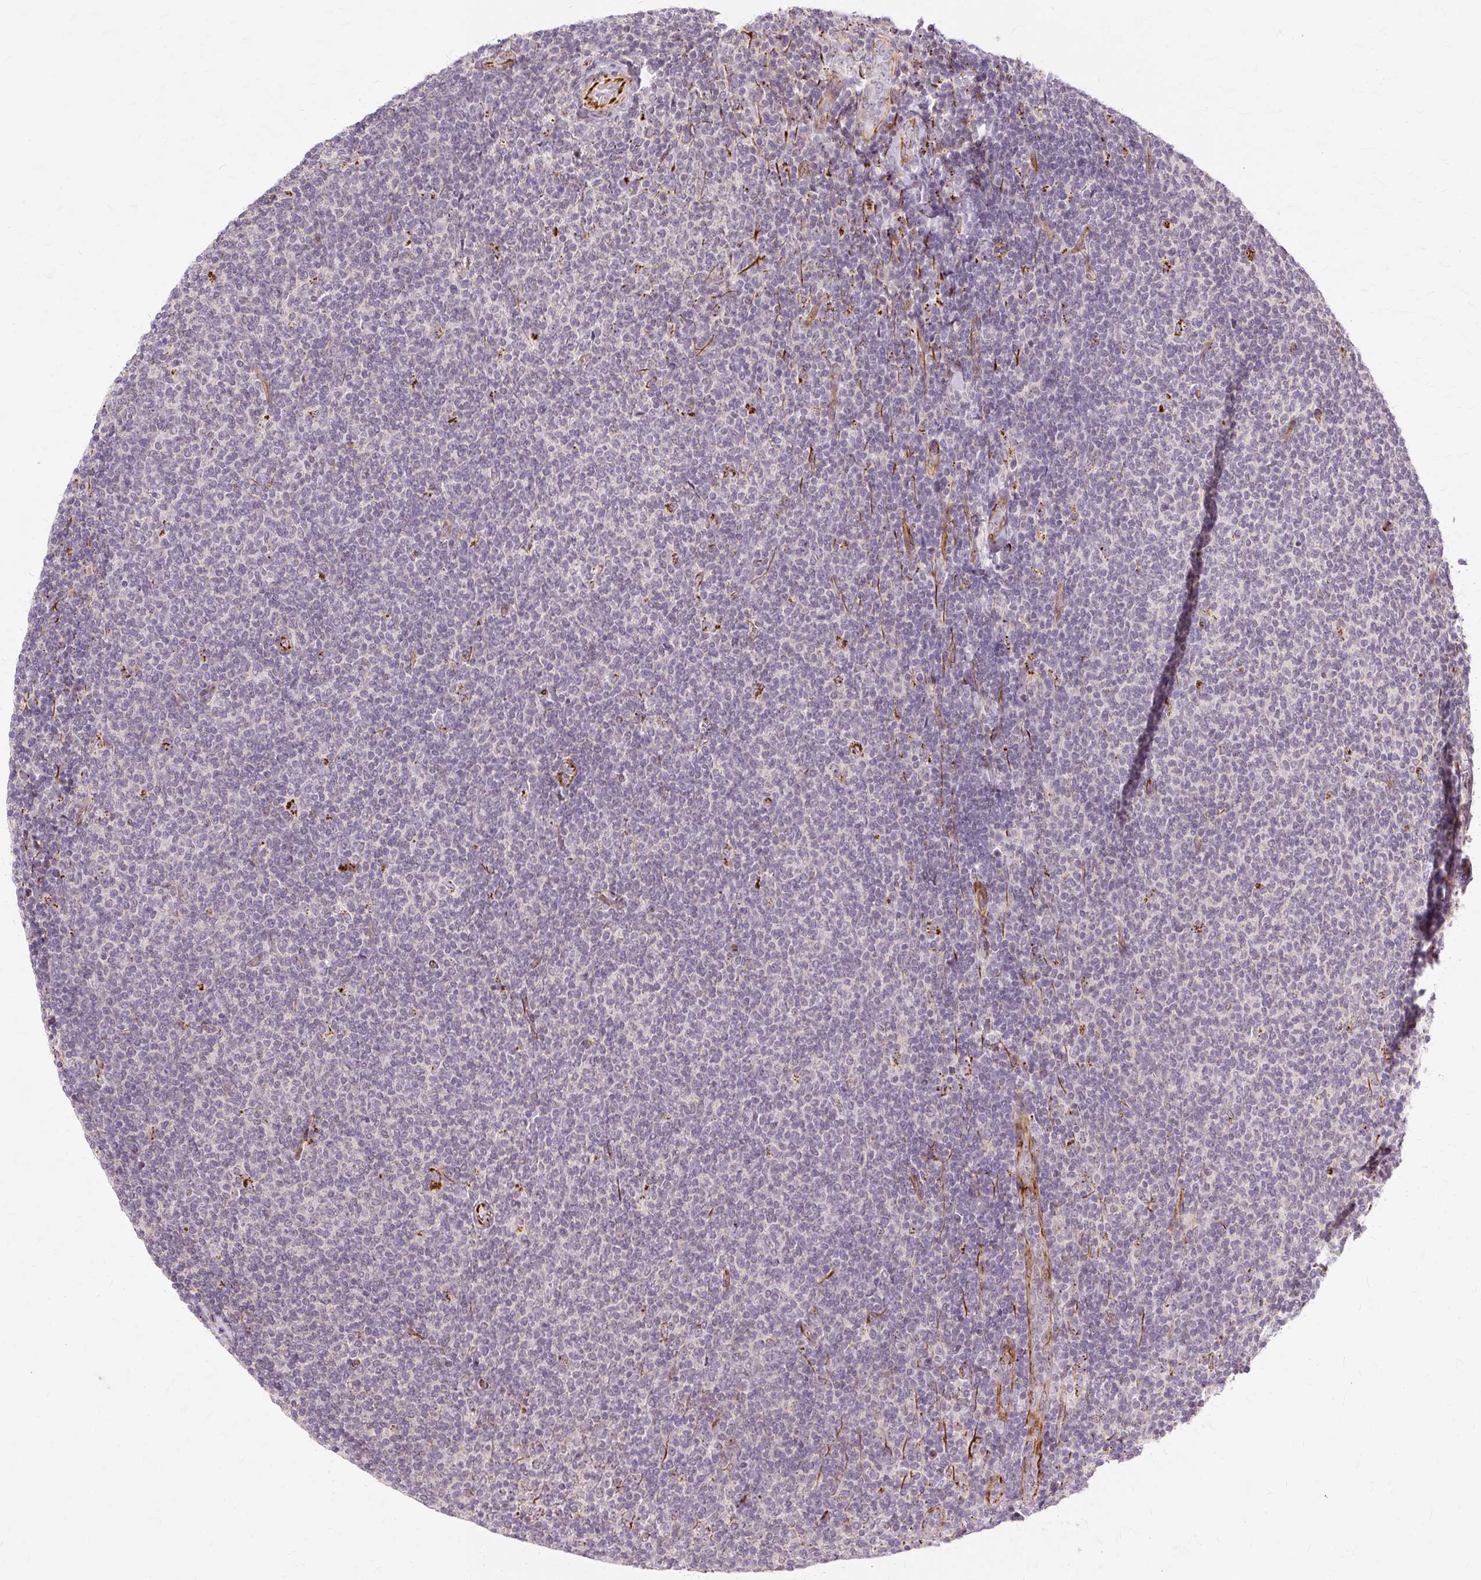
{"staining": {"intensity": "negative", "quantity": "none", "location": "none"}, "tissue": "lymphoma", "cell_type": "Tumor cells", "image_type": "cancer", "snomed": [{"axis": "morphology", "description": "Malignant lymphoma, non-Hodgkin's type, Low grade"}, {"axis": "topography", "description": "Lymph node"}], "caption": "Immunohistochemistry of human lymphoma shows no staining in tumor cells. Brightfield microscopy of immunohistochemistry stained with DAB (brown) and hematoxylin (blue), captured at high magnification.", "gene": "MMACHC", "patient": {"sex": "male", "age": 52}}